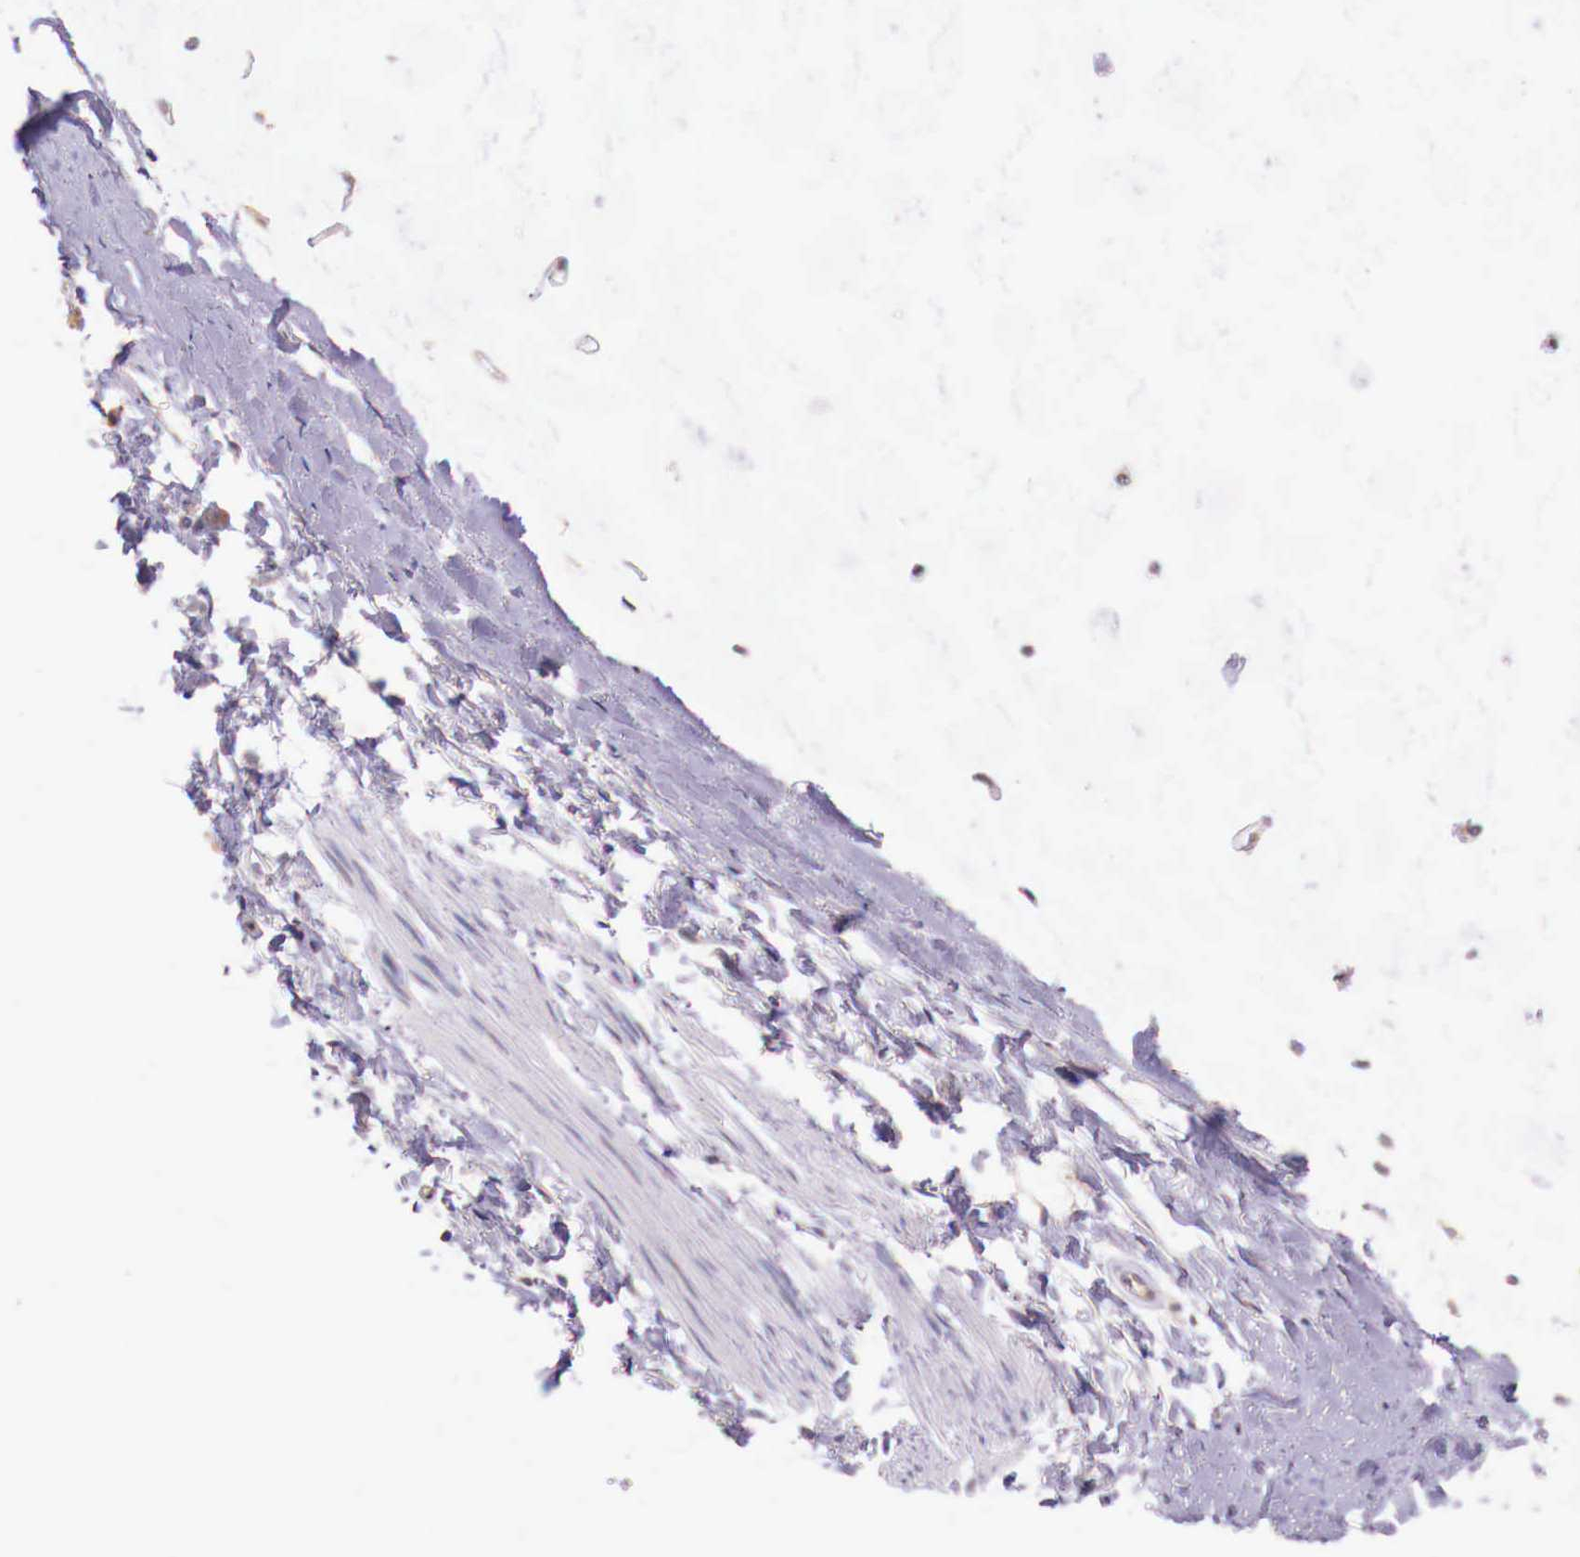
{"staining": {"intensity": "negative", "quantity": "none", "location": "none"}, "tissue": "adipose tissue", "cell_type": "Adipocytes", "image_type": "normal", "snomed": [{"axis": "morphology", "description": "Normal tissue, NOS"}, {"axis": "topography", "description": "Cartilage tissue"}, {"axis": "topography", "description": "Lung"}], "caption": "Immunohistochemical staining of unremarkable adipose tissue shows no significant positivity in adipocytes.", "gene": "GRIPAP1", "patient": {"sex": "male", "age": 65}}